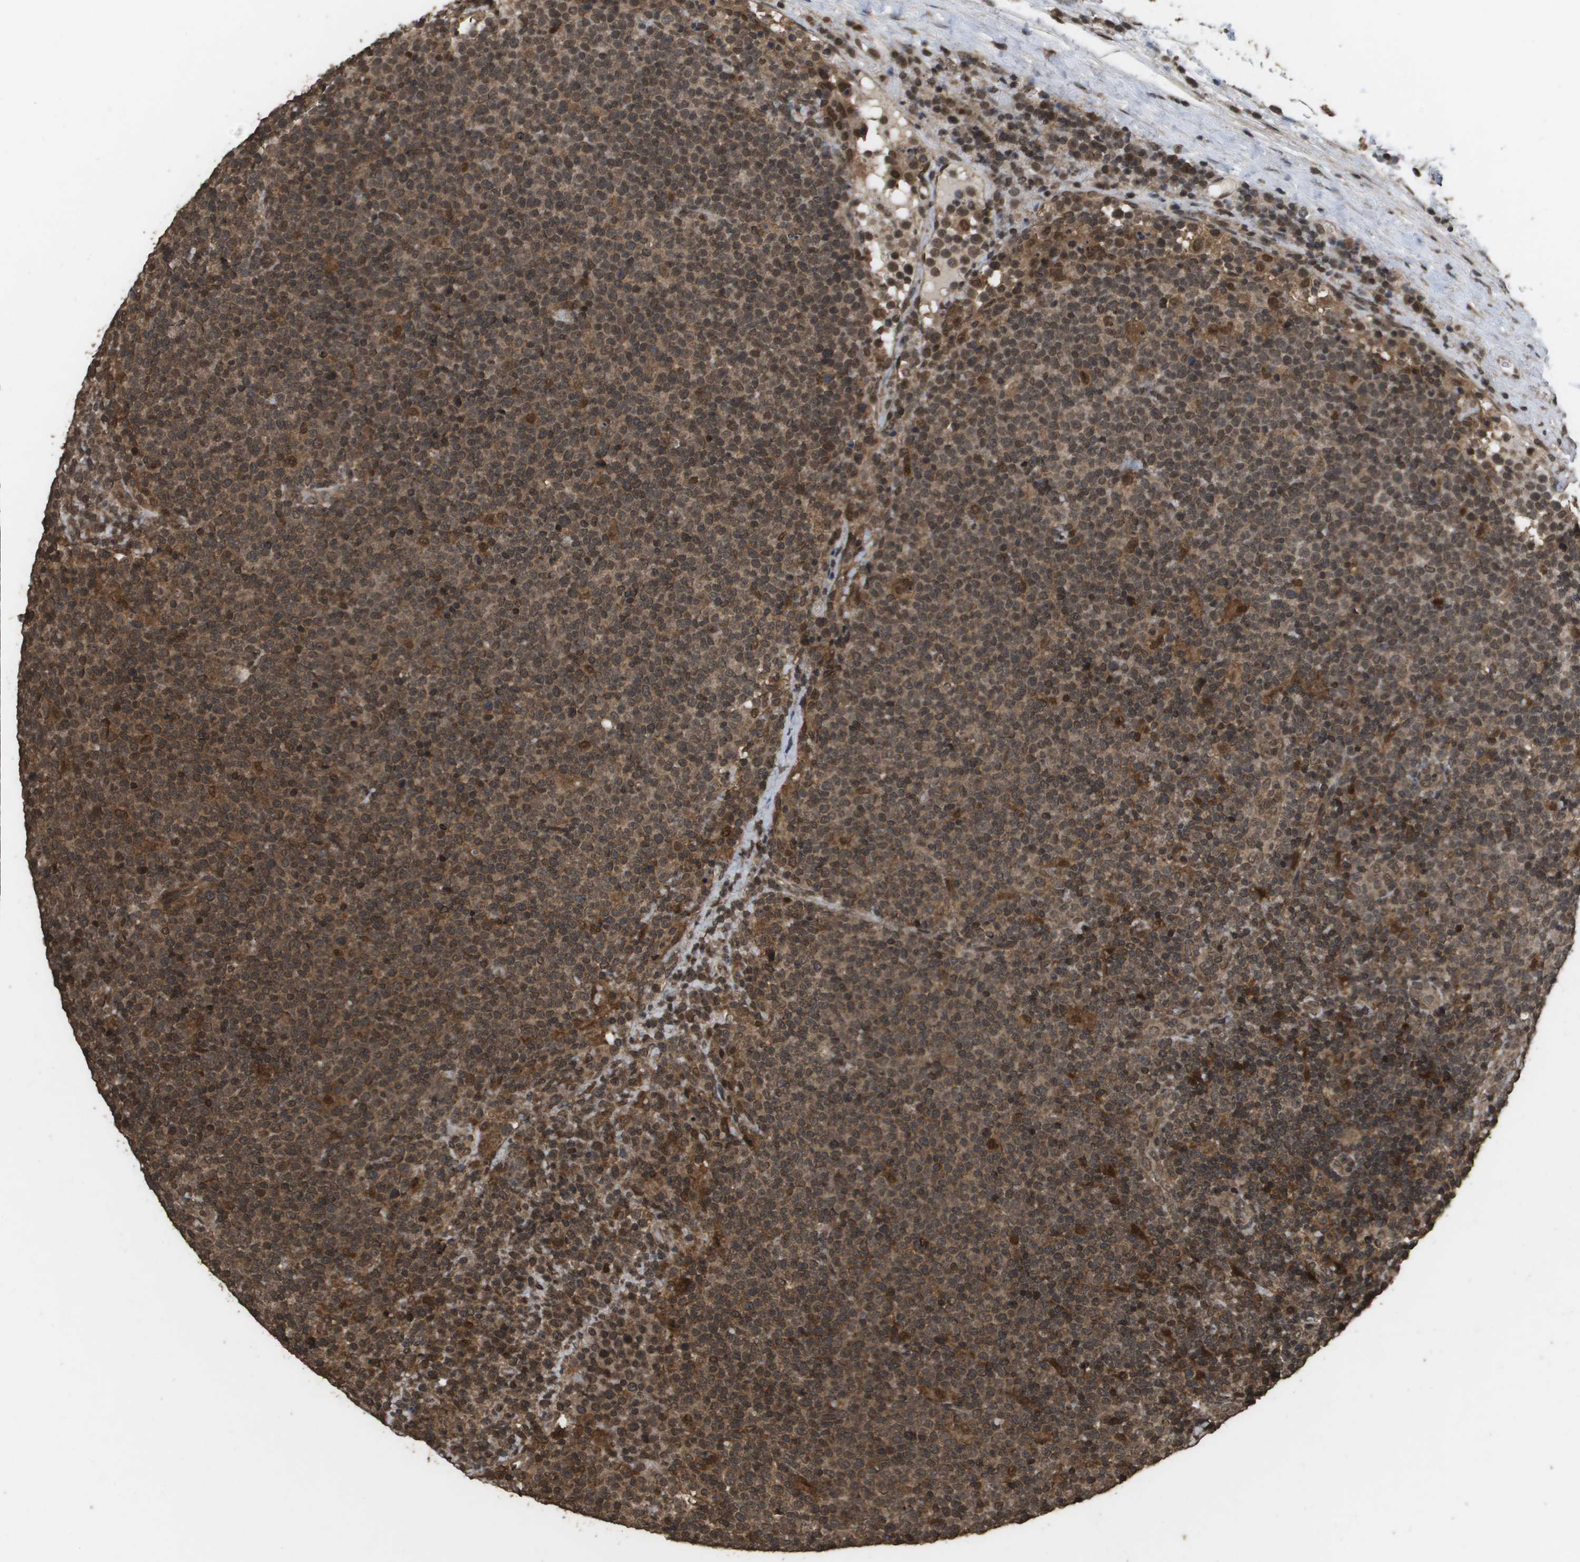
{"staining": {"intensity": "moderate", "quantity": "25%-75%", "location": "cytoplasmic/membranous,nuclear"}, "tissue": "lymphoma", "cell_type": "Tumor cells", "image_type": "cancer", "snomed": [{"axis": "morphology", "description": "Malignant lymphoma, non-Hodgkin's type, High grade"}, {"axis": "topography", "description": "Lymph node"}], "caption": "A high-resolution photomicrograph shows immunohistochemistry staining of lymphoma, which reveals moderate cytoplasmic/membranous and nuclear expression in about 25%-75% of tumor cells. Nuclei are stained in blue.", "gene": "AXIN2", "patient": {"sex": "male", "age": 61}}